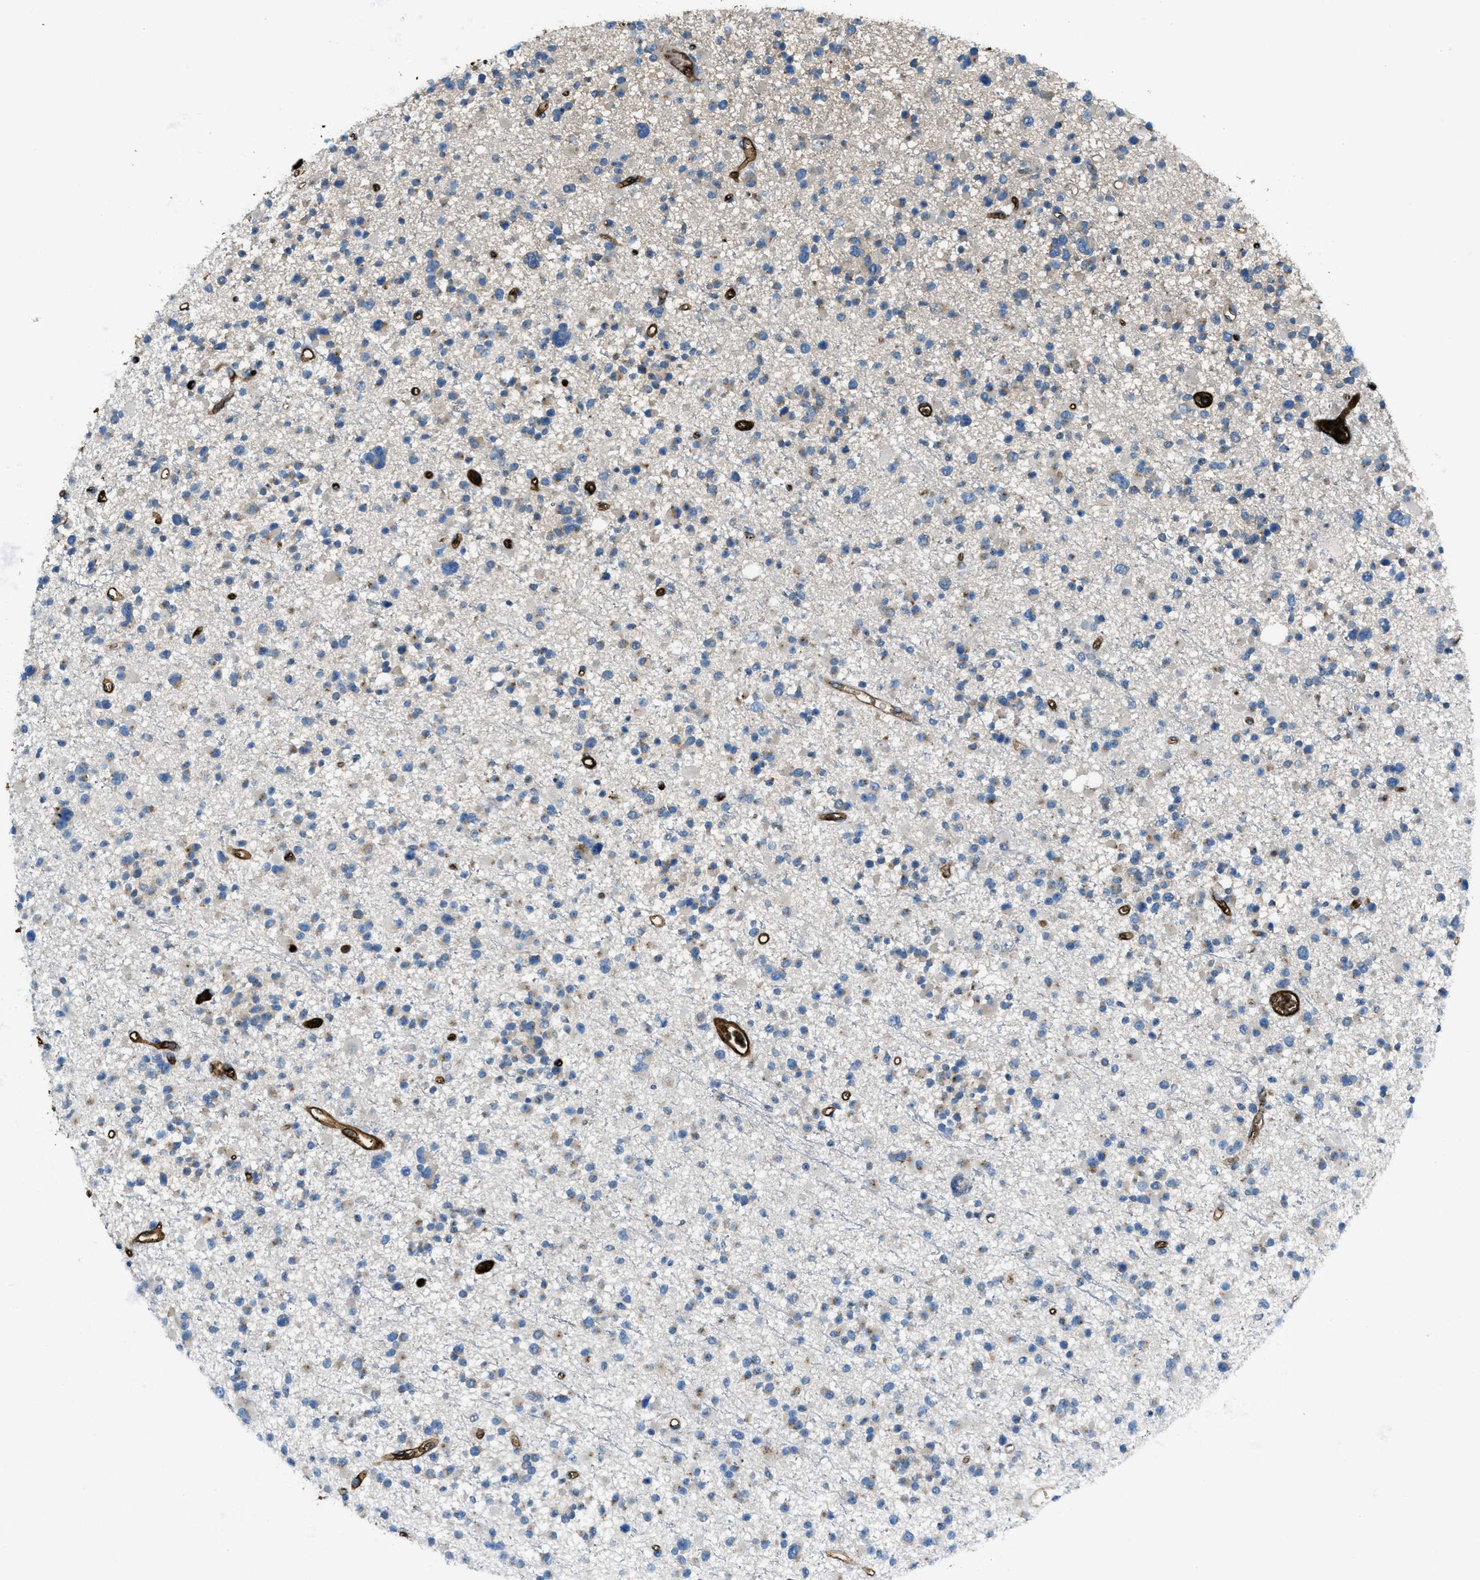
{"staining": {"intensity": "weak", "quantity": "<25%", "location": "cytoplasmic/membranous"}, "tissue": "glioma", "cell_type": "Tumor cells", "image_type": "cancer", "snomed": [{"axis": "morphology", "description": "Glioma, malignant, Low grade"}, {"axis": "topography", "description": "Brain"}], "caption": "Malignant glioma (low-grade) was stained to show a protein in brown. There is no significant positivity in tumor cells.", "gene": "TRIM59", "patient": {"sex": "female", "age": 22}}